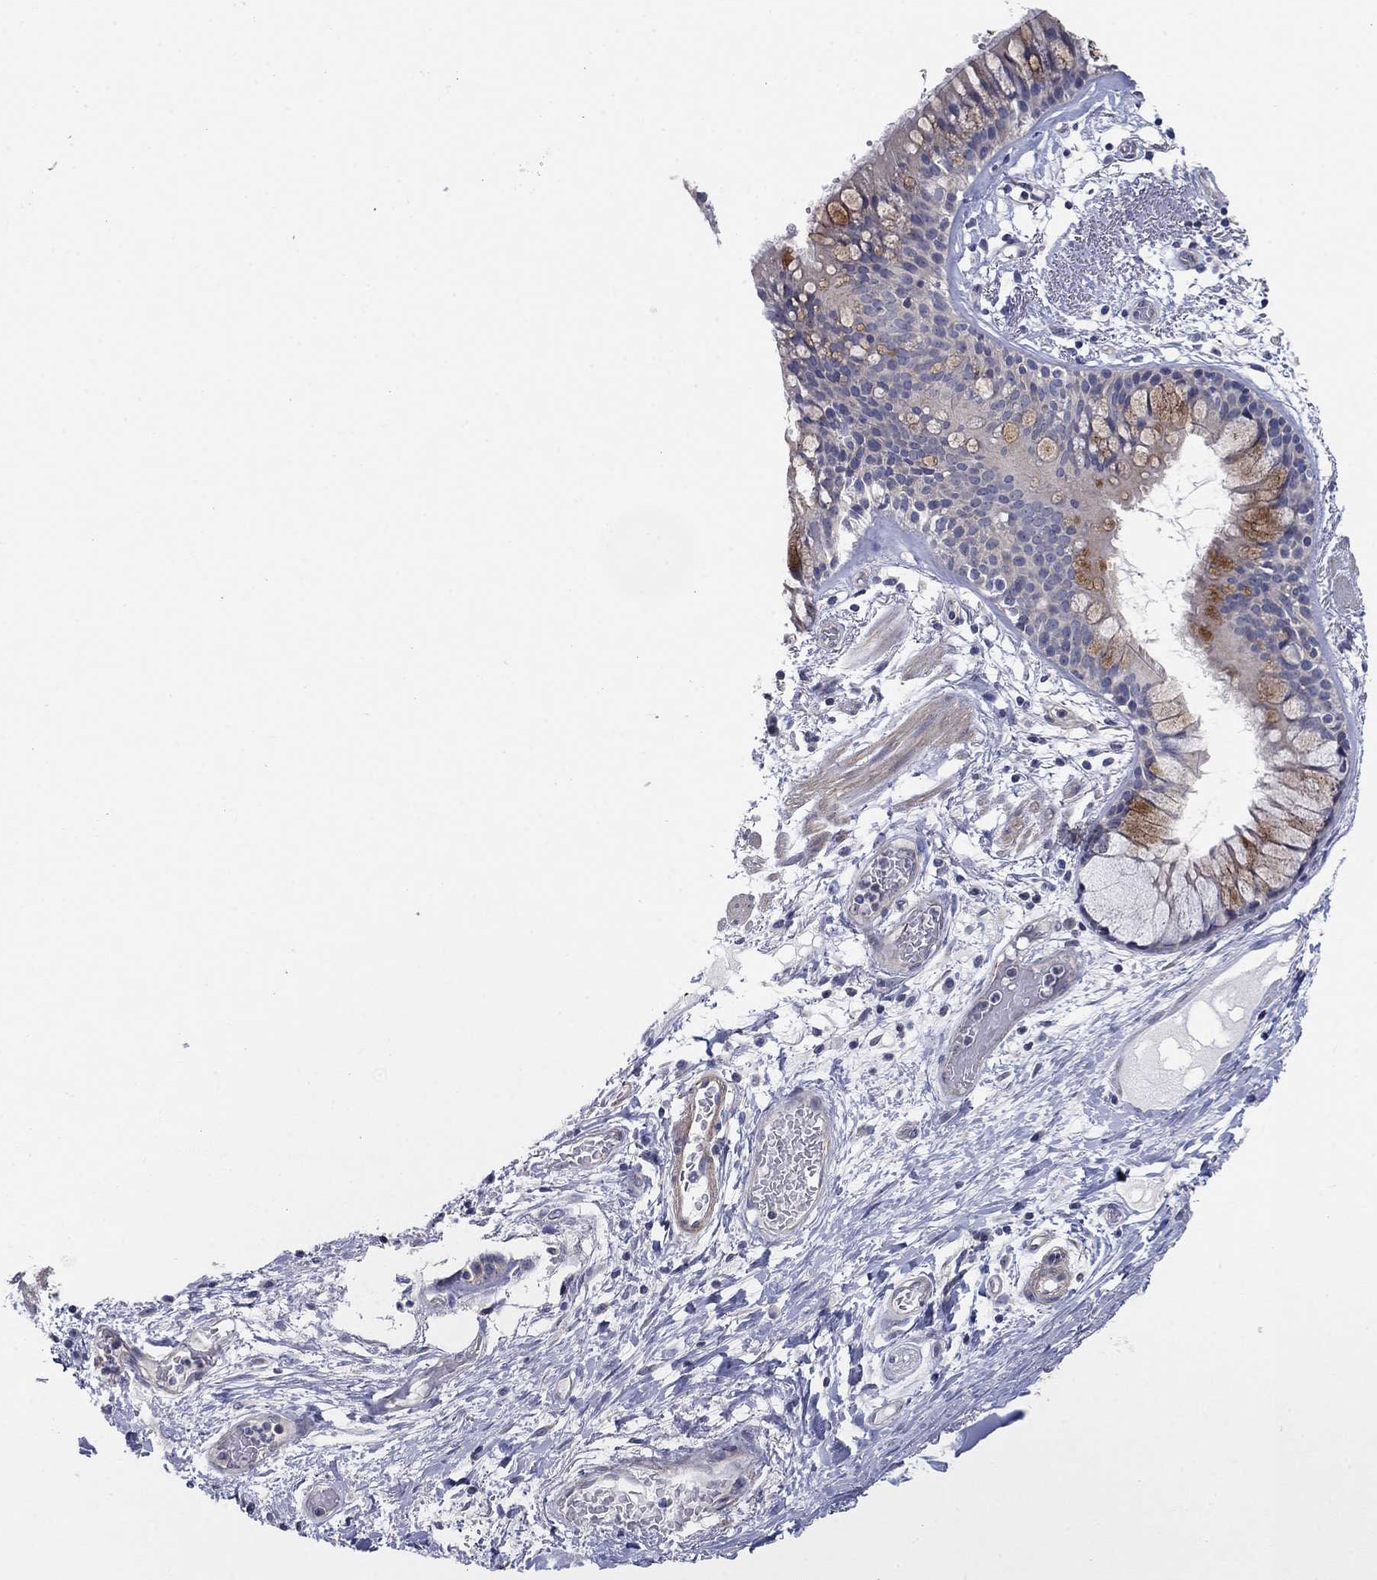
{"staining": {"intensity": "negative", "quantity": "none", "location": "none"}, "tissue": "bronchus", "cell_type": "Respiratory epithelial cells", "image_type": "normal", "snomed": [{"axis": "morphology", "description": "Normal tissue, NOS"}, {"axis": "topography", "description": "Bronchus"}, {"axis": "topography", "description": "Lung"}], "caption": "Protein analysis of benign bronchus shows no significant expression in respiratory epithelial cells.", "gene": "GRK7", "patient": {"sex": "female", "age": 57}}